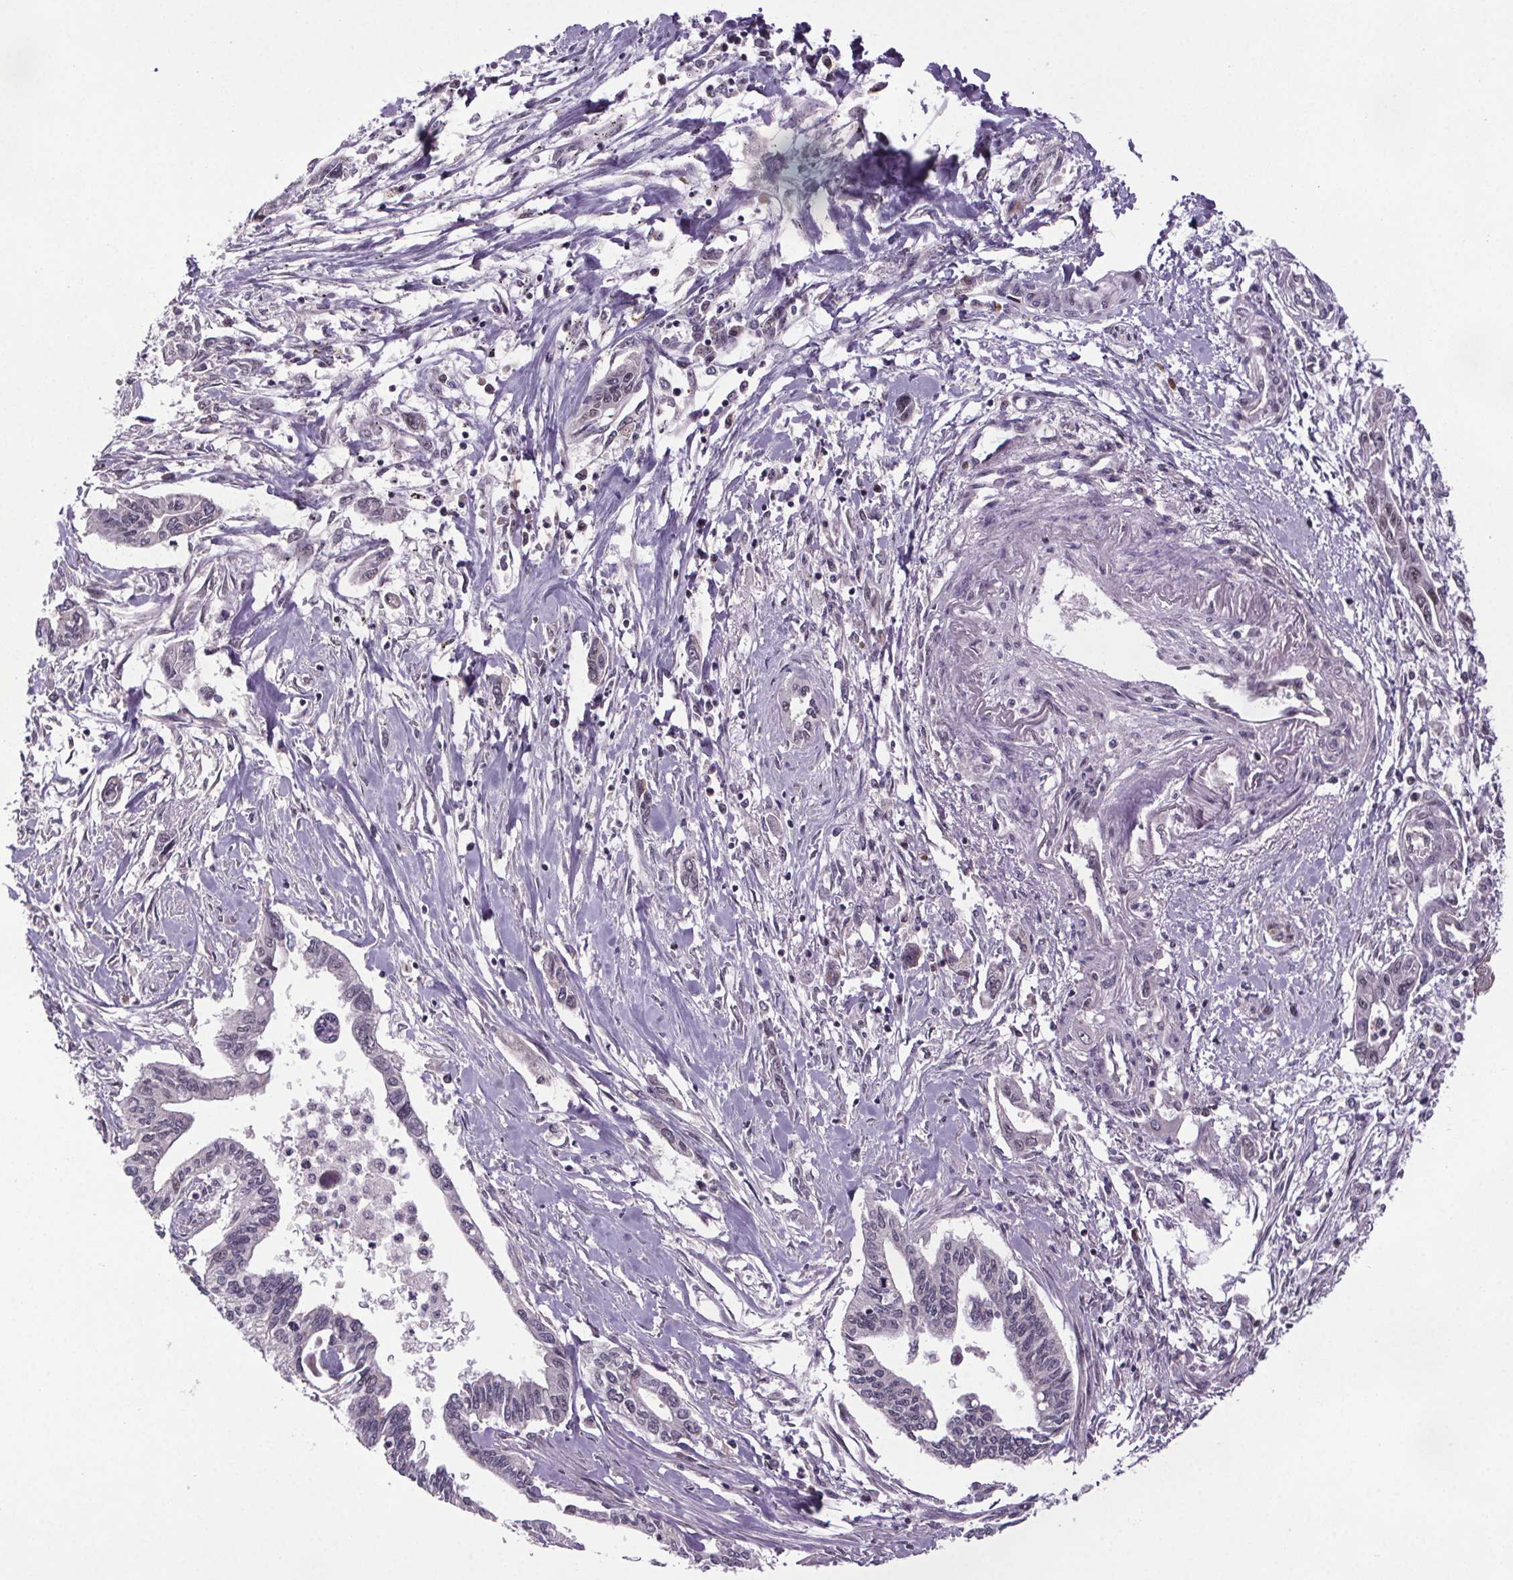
{"staining": {"intensity": "negative", "quantity": "none", "location": "none"}, "tissue": "pancreatic cancer", "cell_type": "Tumor cells", "image_type": "cancer", "snomed": [{"axis": "morphology", "description": "Adenocarcinoma, NOS"}, {"axis": "topography", "description": "Pancreas"}], "caption": "Immunohistochemical staining of adenocarcinoma (pancreatic) displays no significant expression in tumor cells.", "gene": "ATMIN", "patient": {"sex": "male", "age": 60}}